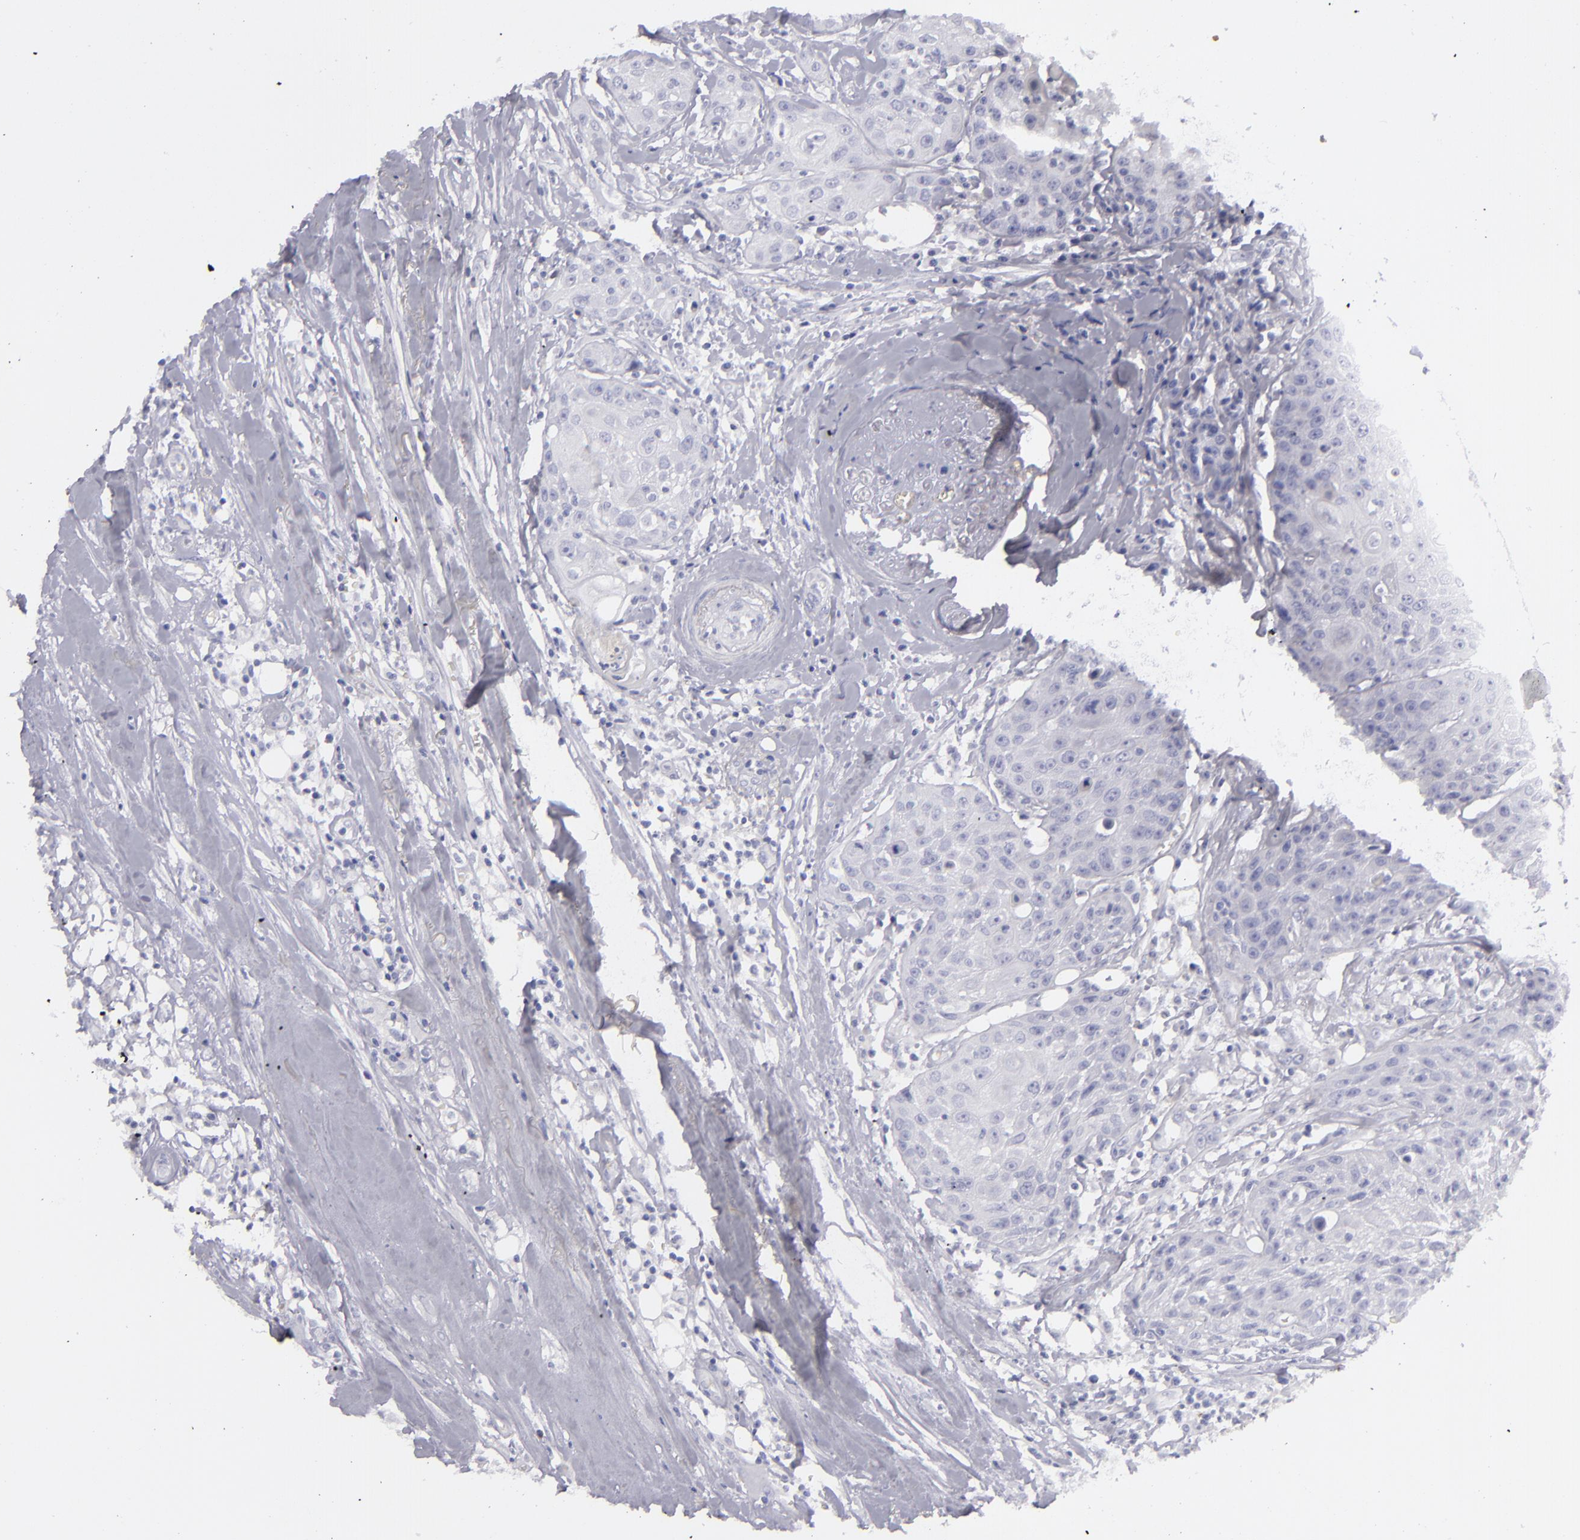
{"staining": {"intensity": "negative", "quantity": "none", "location": "none"}, "tissue": "head and neck cancer", "cell_type": "Tumor cells", "image_type": "cancer", "snomed": [{"axis": "morphology", "description": "Squamous cell carcinoma, NOS"}, {"axis": "topography", "description": "Oral tissue"}, {"axis": "topography", "description": "Head-Neck"}], "caption": "The histopathology image reveals no staining of tumor cells in head and neck squamous cell carcinoma.", "gene": "CD22", "patient": {"sex": "female", "age": 82}}